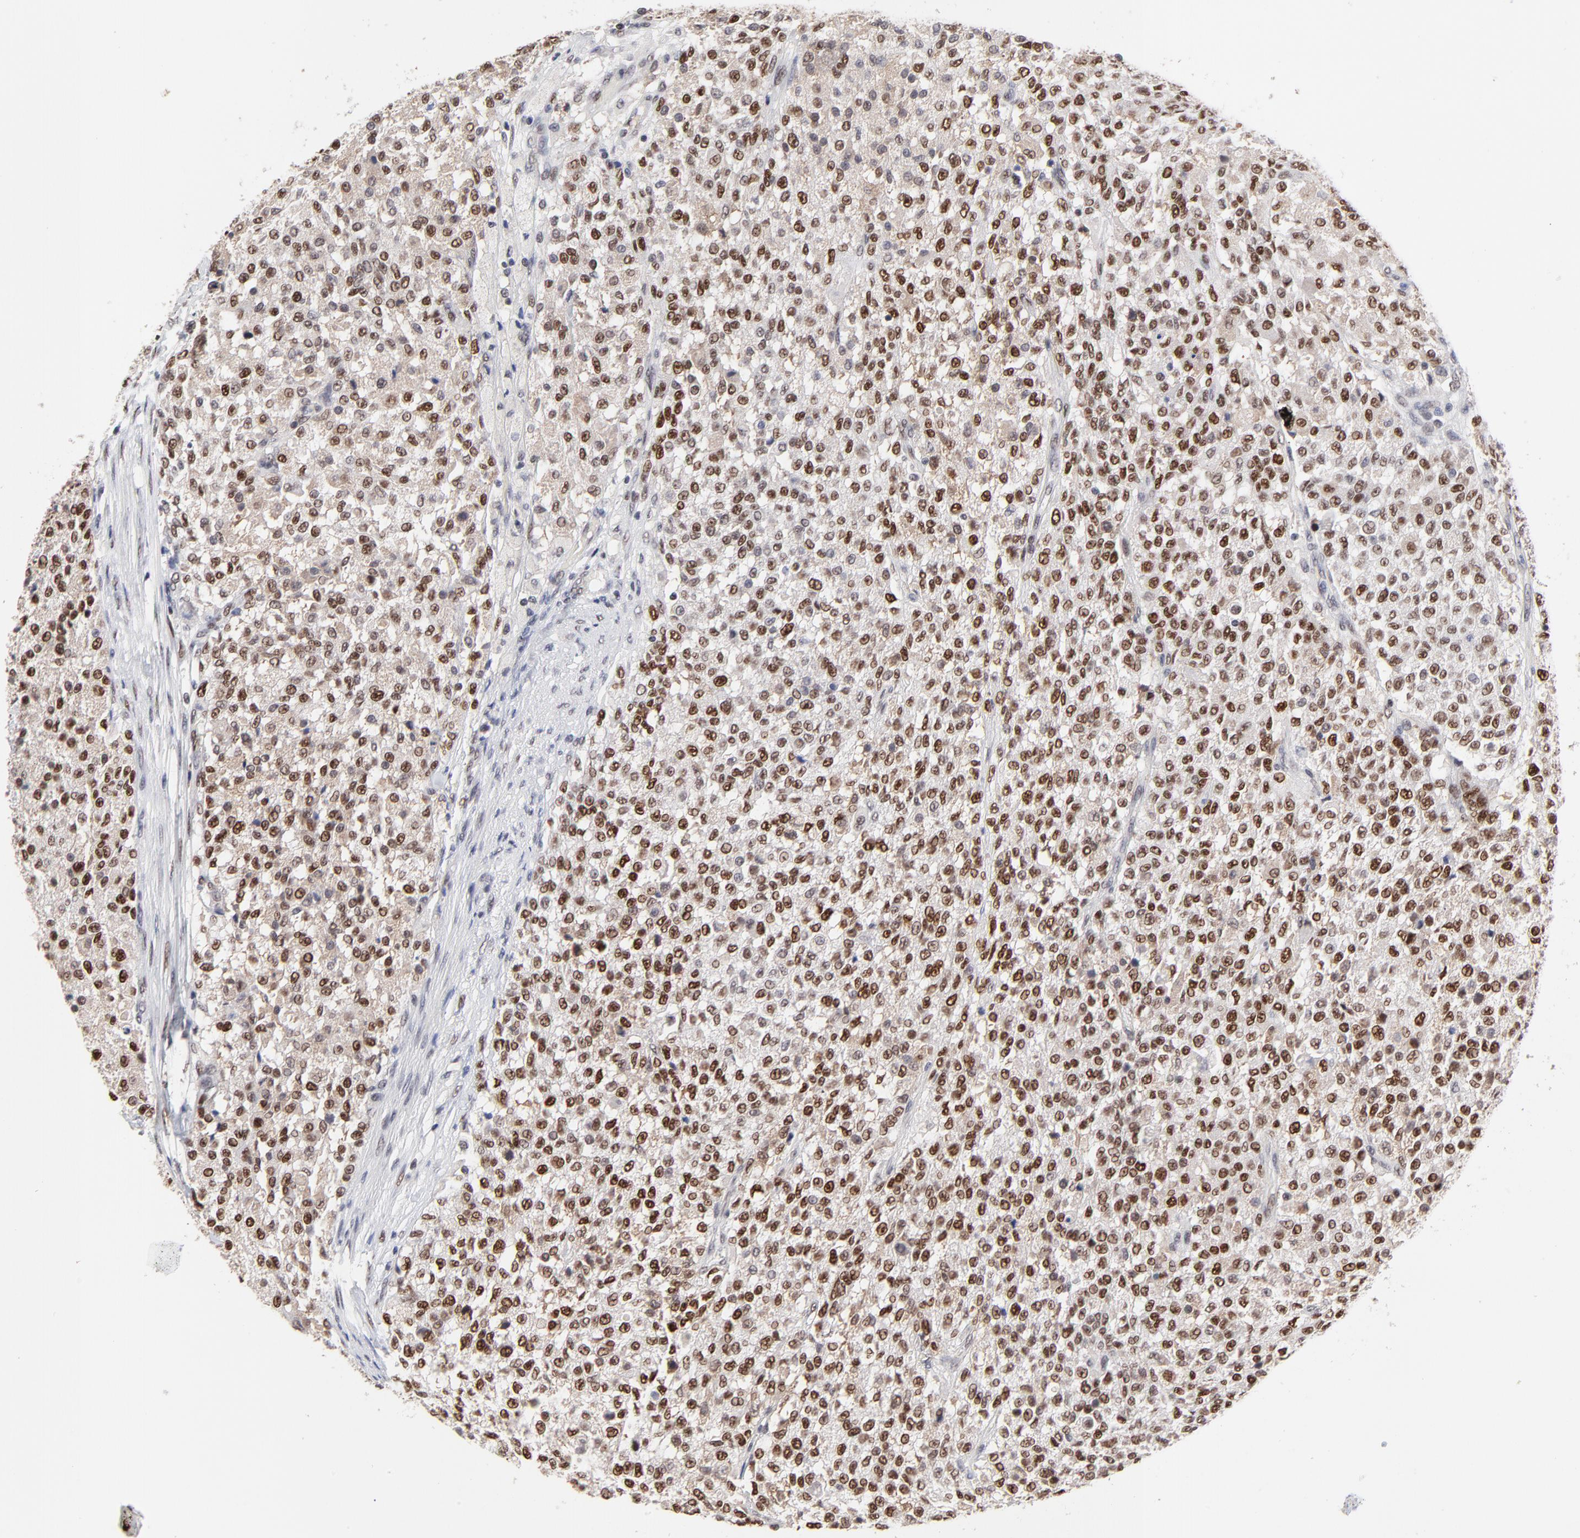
{"staining": {"intensity": "moderate", "quantity": ">75%", "location": "nuclear"}, "tissue": "testis cancer", "cell_type": "Tumor cells", "image_type": "cancer", "snomed": [{"axis": "morphology", "description": "Seminoma, NOS"}, {"axis": "topography", "description": "Testis"}], "caption": "This photomicrograph shows testis cancer stained with IHC to label a protein in brown. The nuclear of tumor cells show moderate positivity for the protein. Nuclei are counter-stained blue.", "gene": "OGFOD1", "patient": {"sex": "male", "age": 59}}